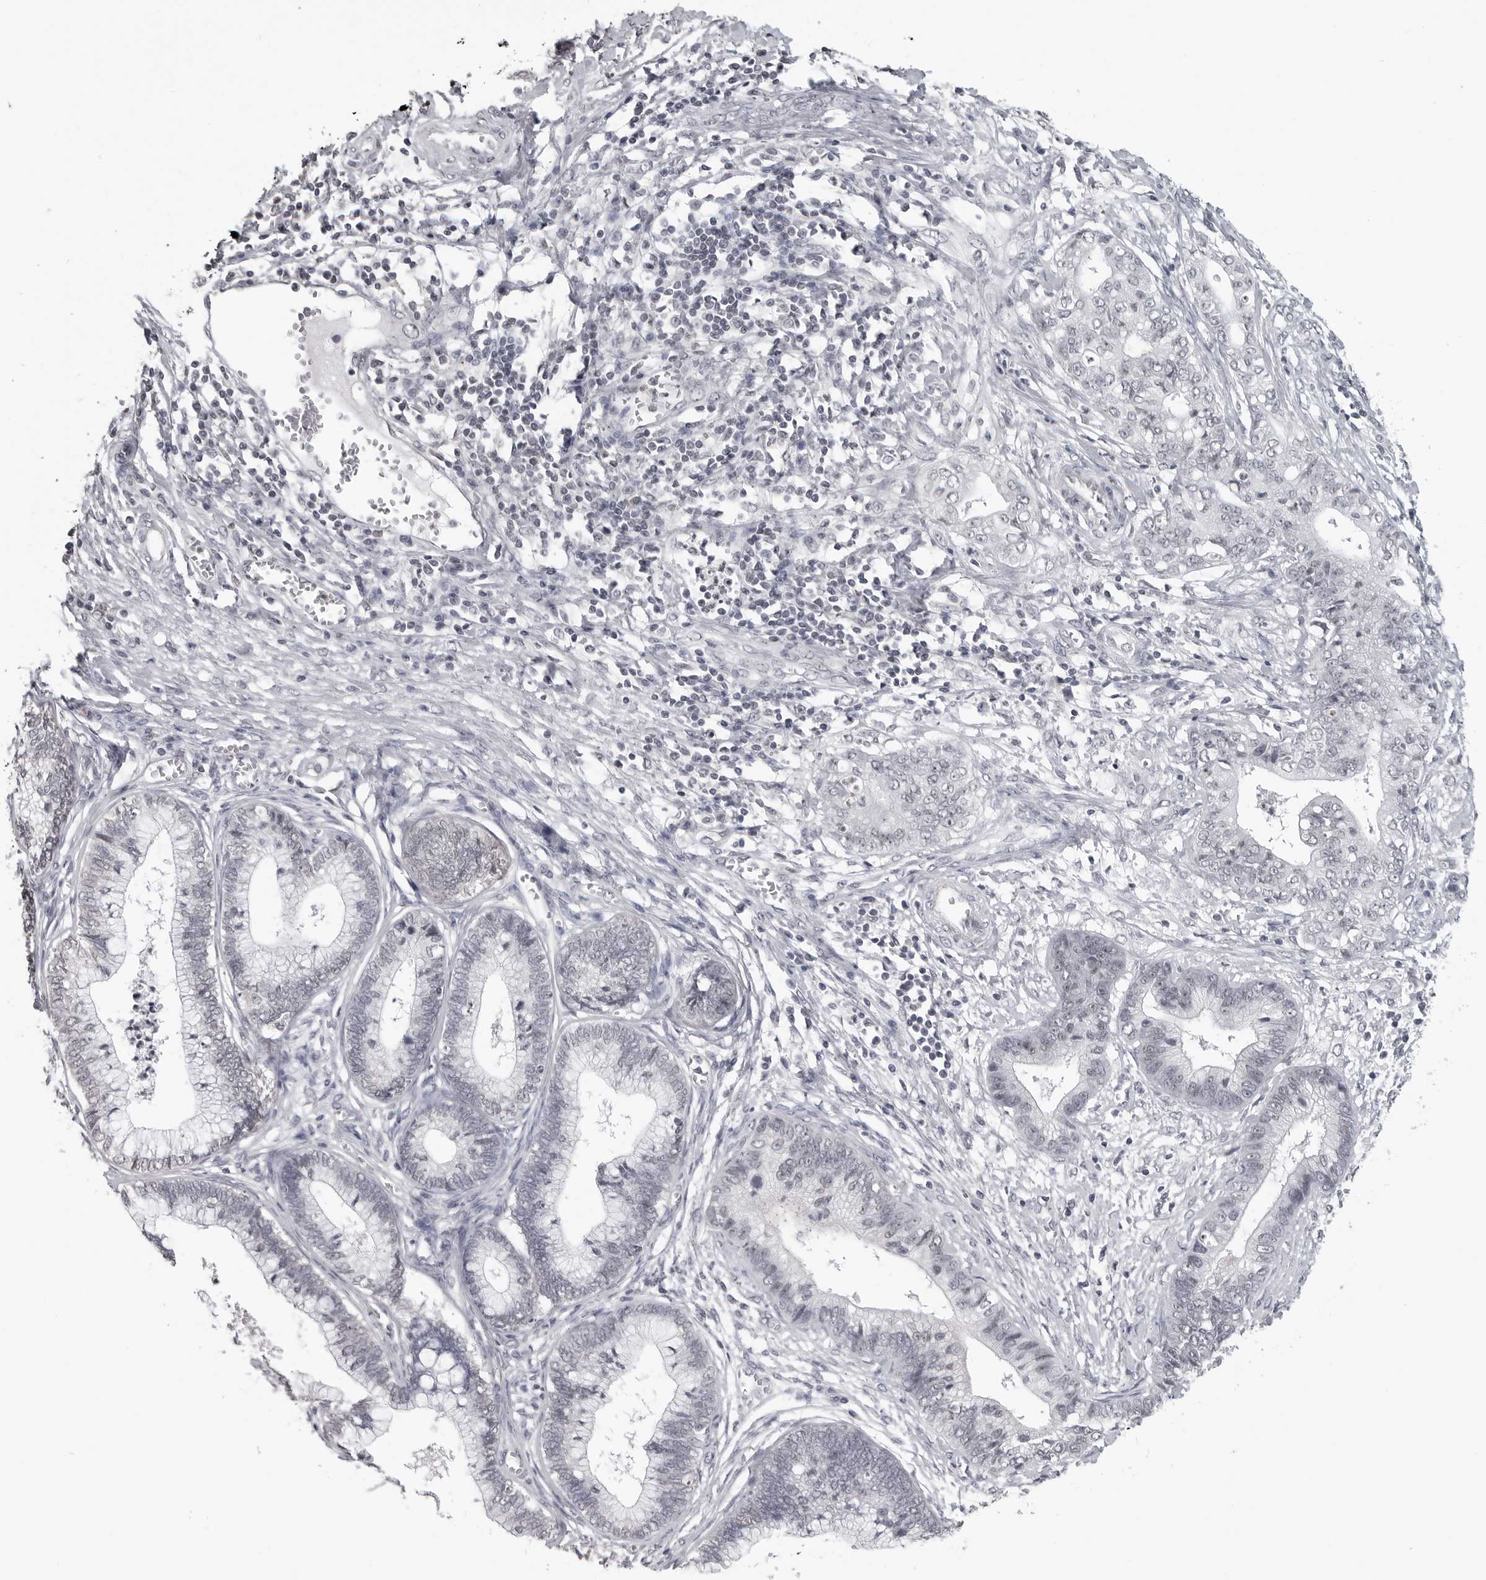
{"staining": {"intensity": "negative", "quantity": "none", "location": "none"}, "tissue": "cervical cancer", "cell_type": "Tumor cells", "image_type": "cancer", "snomed": [{"axis": "morphology", "description": "Adenocarcinoma, NOS"}, {"axis": "topography", "description": "Cervix"}], "caption": "A high-resolution histopathology image shows immunohistochemistry (IHC) staining of adenocarcinoma (cervical), which shows no significant positivity in tumor cells.", "gene": "DDX54", "patient": {"sex": "female", "age": 44}}